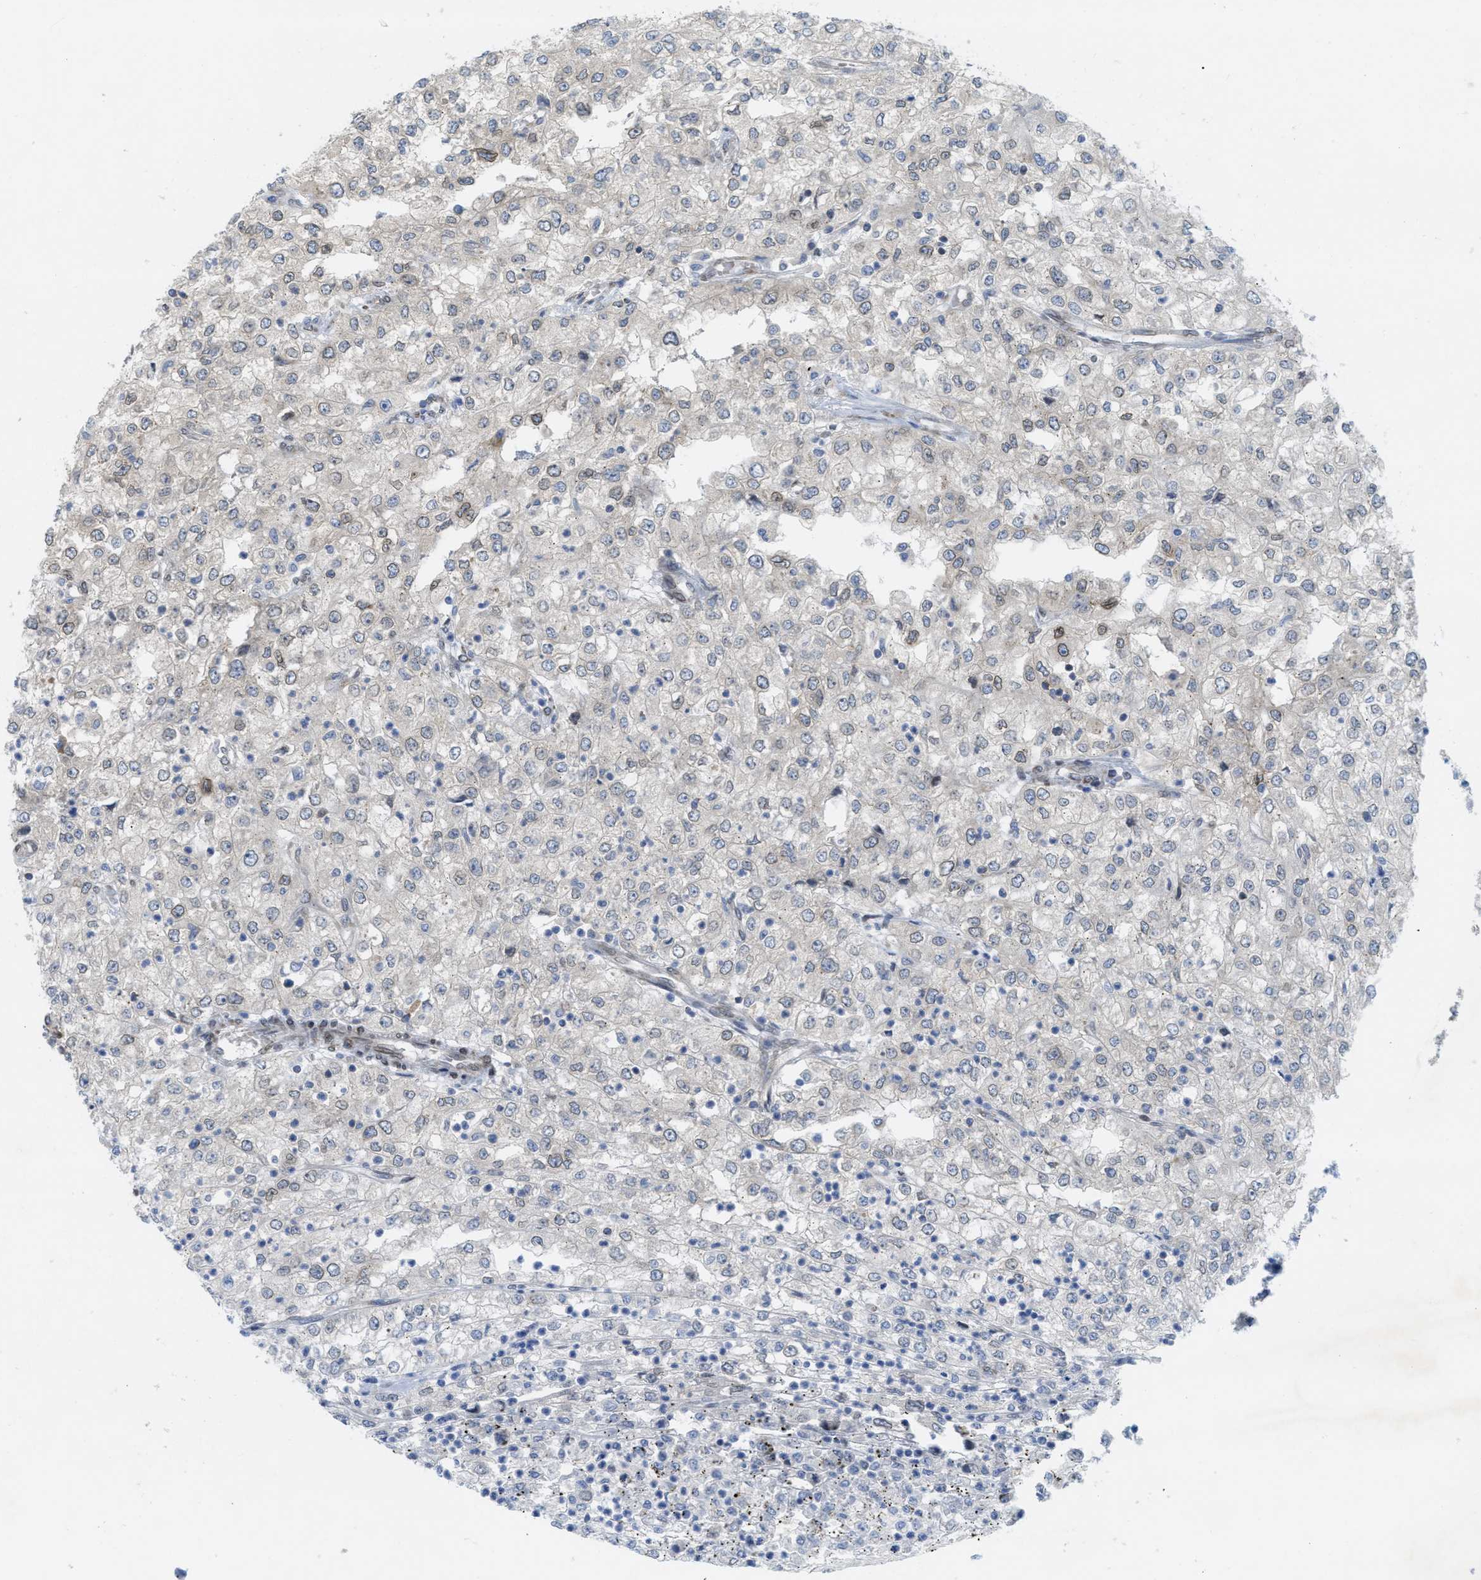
{"staining": {"intensity": "negative", "quantity": "none", "location": "none"}, "tissue": "renal cancer", "cell_type": "Tumor cells", "image_type": "cancer", "snomed": [{"axis": "morphology", "description": "Adenocarcinoma, NOS"}, {"axis": "topography", "description": "Kidney"}], "caption": "The immunohistochemistry histopathology image has no significant staining in tumor cells of renal adenocarcinoma tissue. (DAB (3,3'-diaminobenzidine) immunohistochemistry with hematoxylin counter stain).", "gene": "EIF2AK3", "patient": {"sex": "female", "age": 54}}